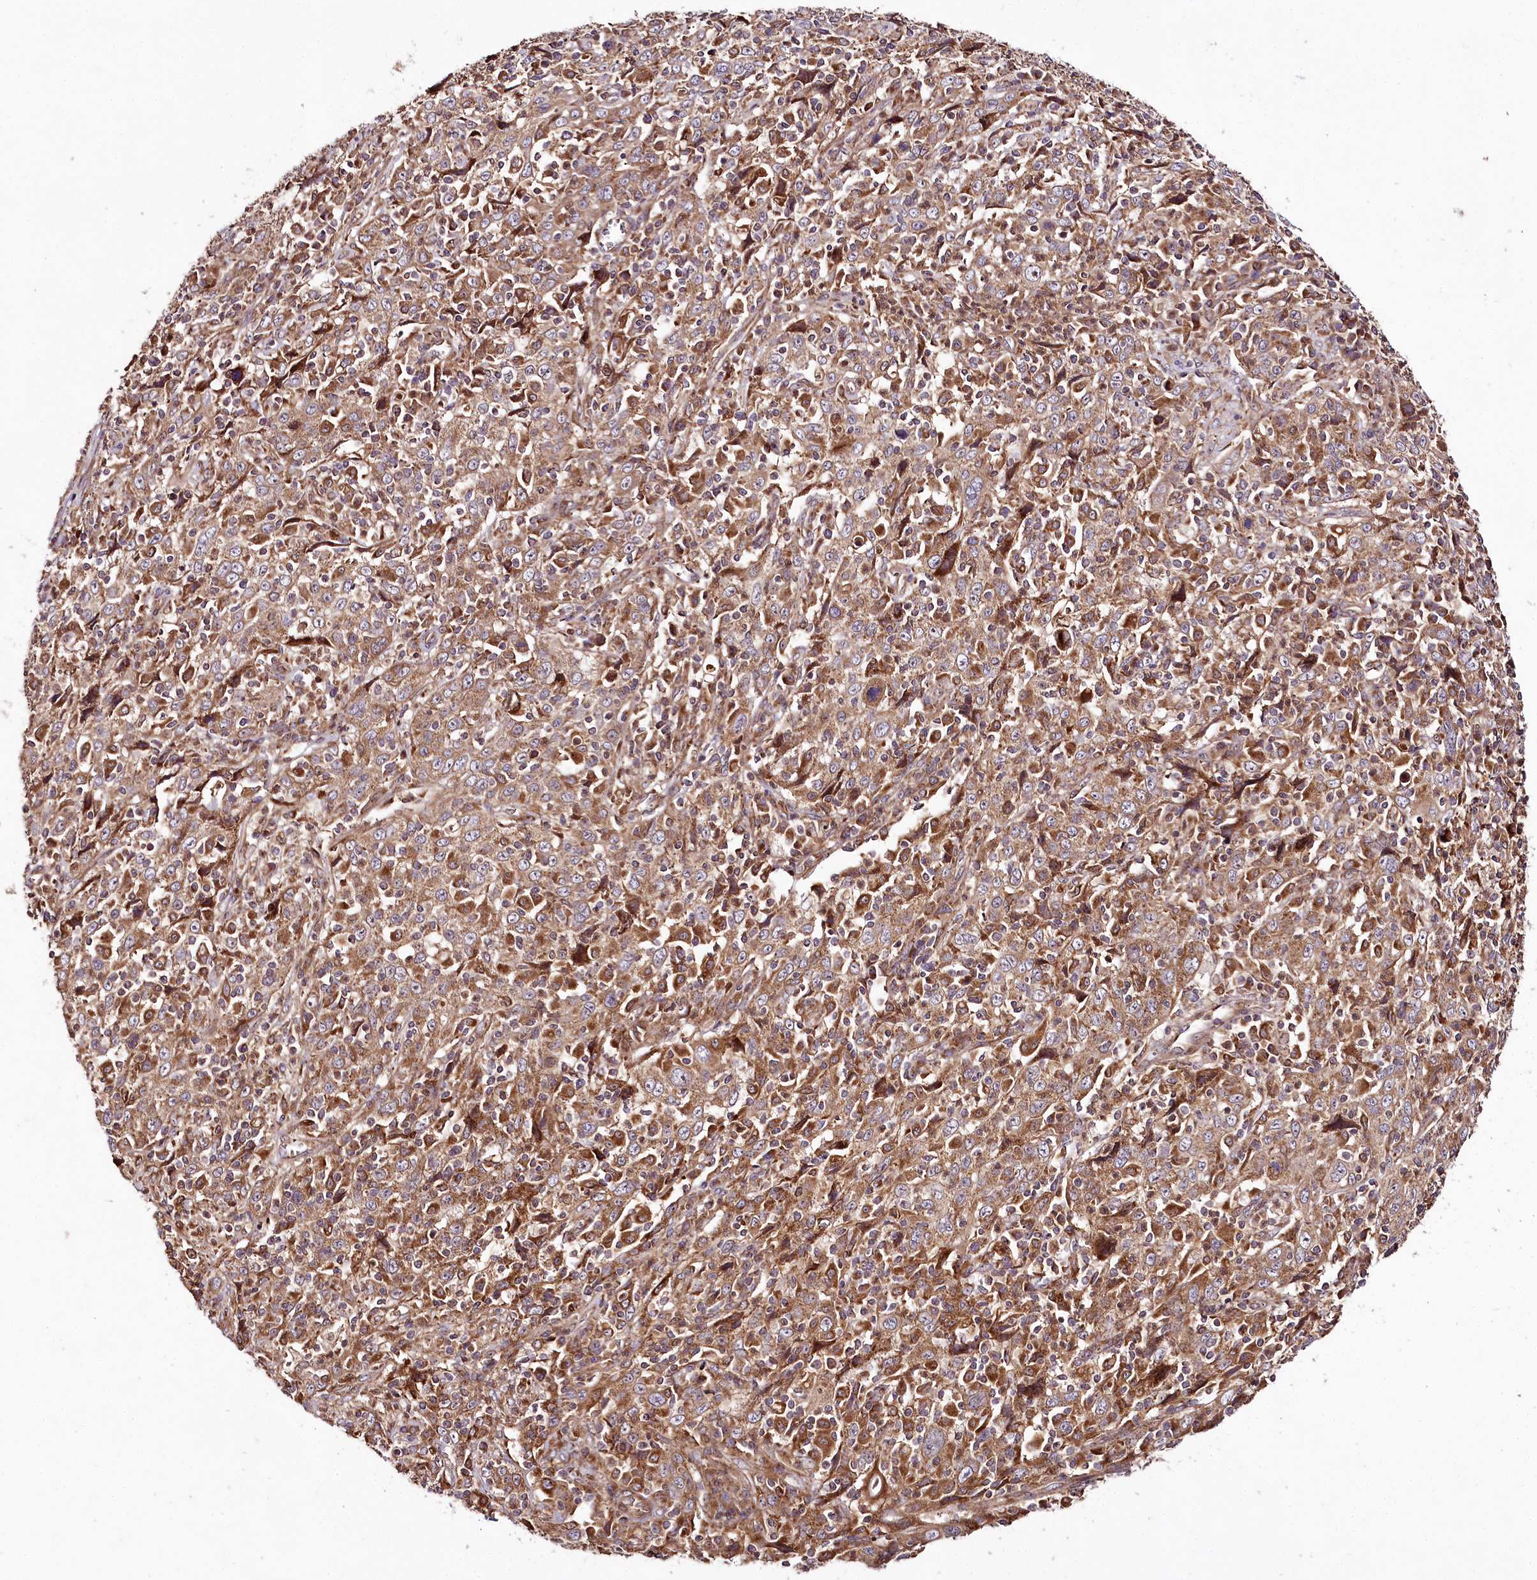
{"staining": {"intensity": "moderate", "quantity": ">75%", "location": "cytoplasmic/membranous"}, "tissue": "cervical cancer", "cell_type": "Tumor cells", "image_type": "cancer", "snomed": [{"axis": "morphology", "description": "Squamous cell carcinoma, NOS"}, {"axis": "topography", "description": "Cervix"}], "caption": "An image showing moderate cytoplasmic/membranous expression in approximately >75% of tumor cells in squamous cell carcinoma (cervical), as visualized by brown immunohistochemical staining.", "gene": "RAB7A", "patient": {"sex": "female", "age": 46}}